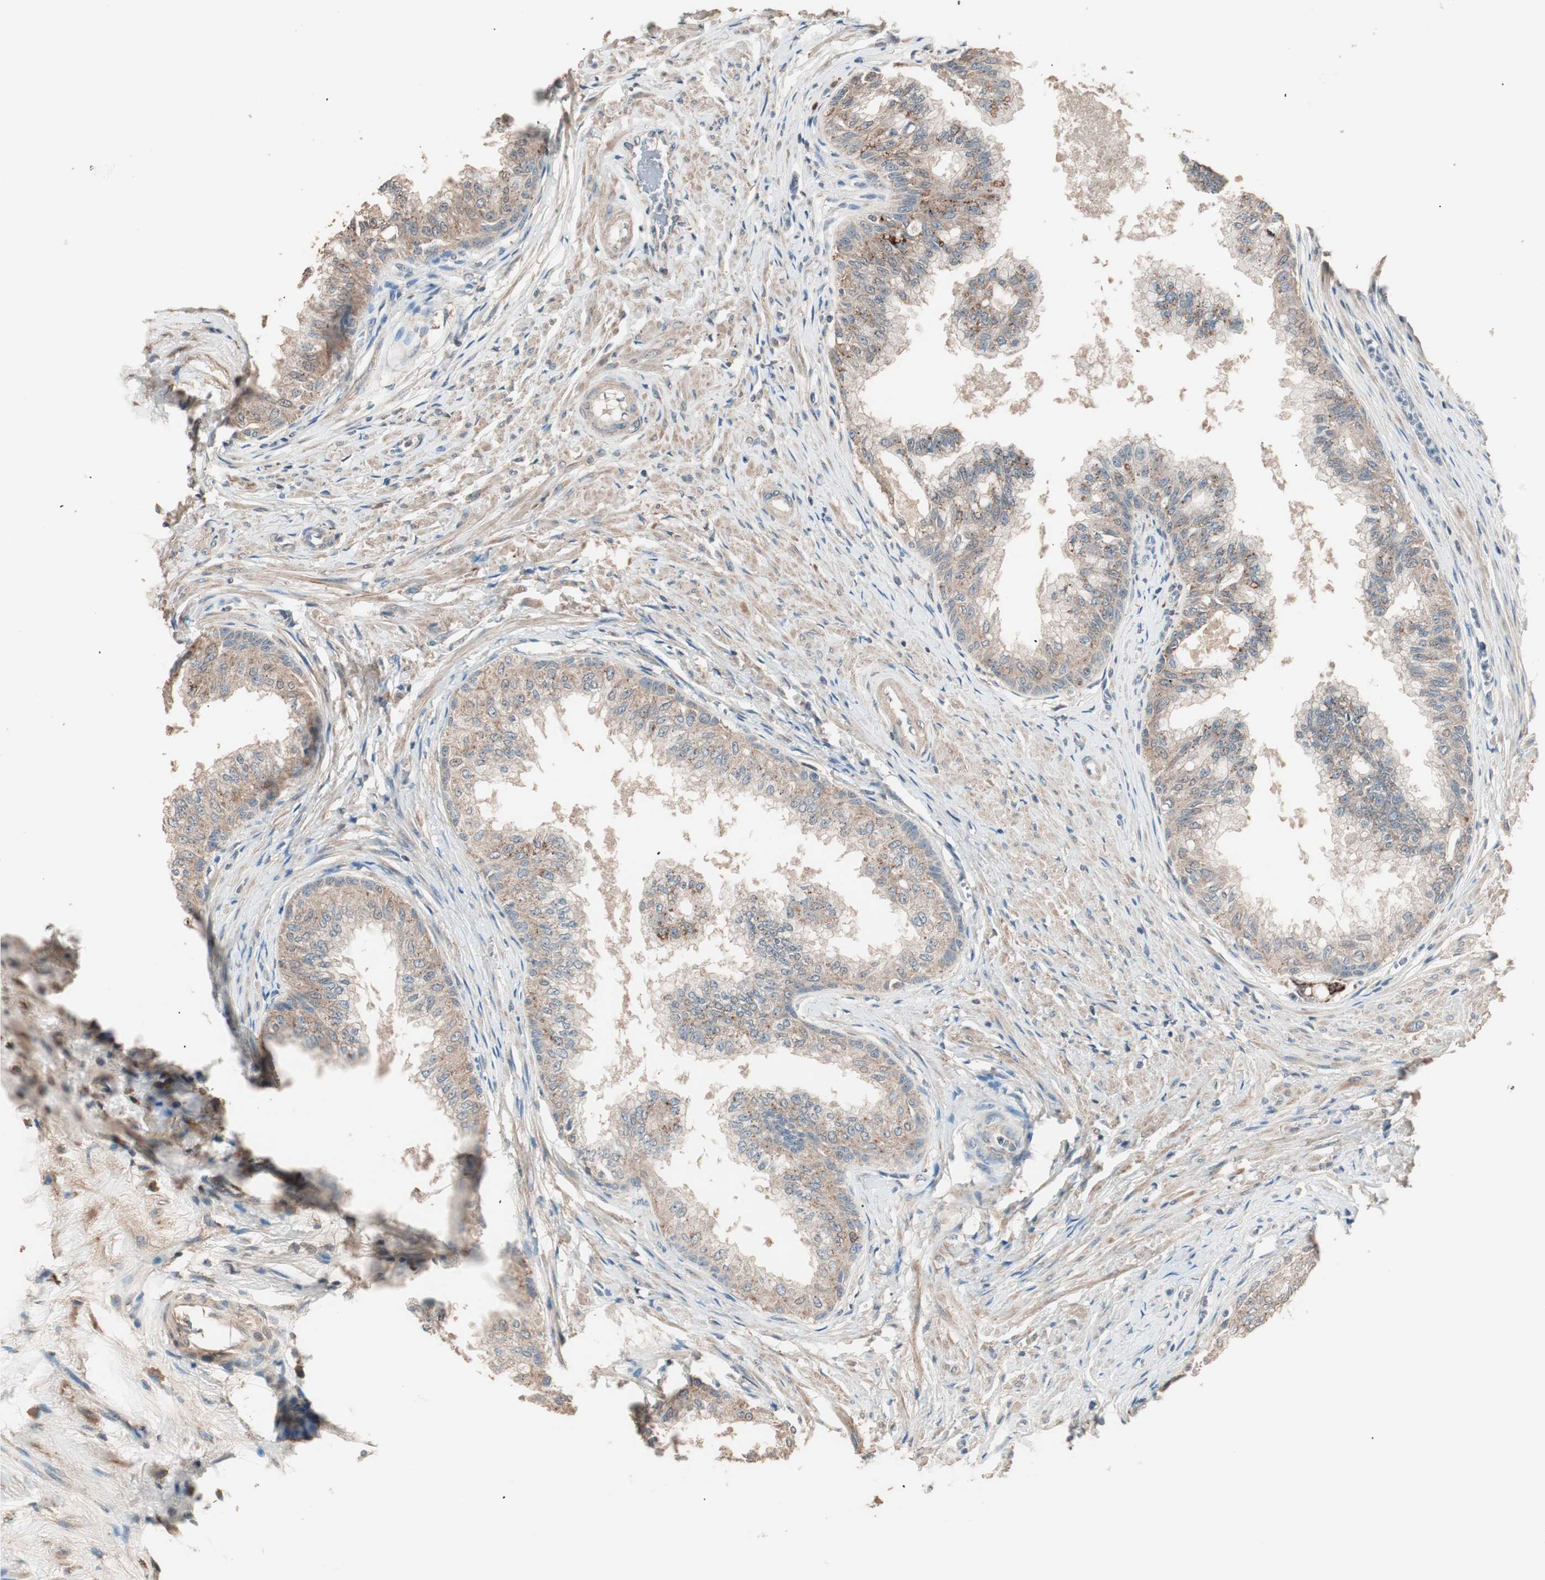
{"staining": {"intensity": "moderate", "quantity": ">75%", "location": "cytoplasmic/membranous"}, "tissue": "prostate", "cell_type": "Glandular cells", "image_type": "normal", "snomed": [{"axis": "morphology", "description": "Normal tissue, NOS"}, {"axis": "topography", "description": "Prostate"}, {"axis": "topography", "description": "Seminal veicle"}], "caption": "Protein staining of benign prostate displays moderate cytoplasmic/membranous staining in approximately >75% of glandular cells. (Stains: DAB (3,3'-diaminobenzidine) in brown, nuclei in blue, Microscopy: brightfield microscopy at high magnification).", "gene": "NFRKB", "patient": {"sex": "male", "age": 60}}